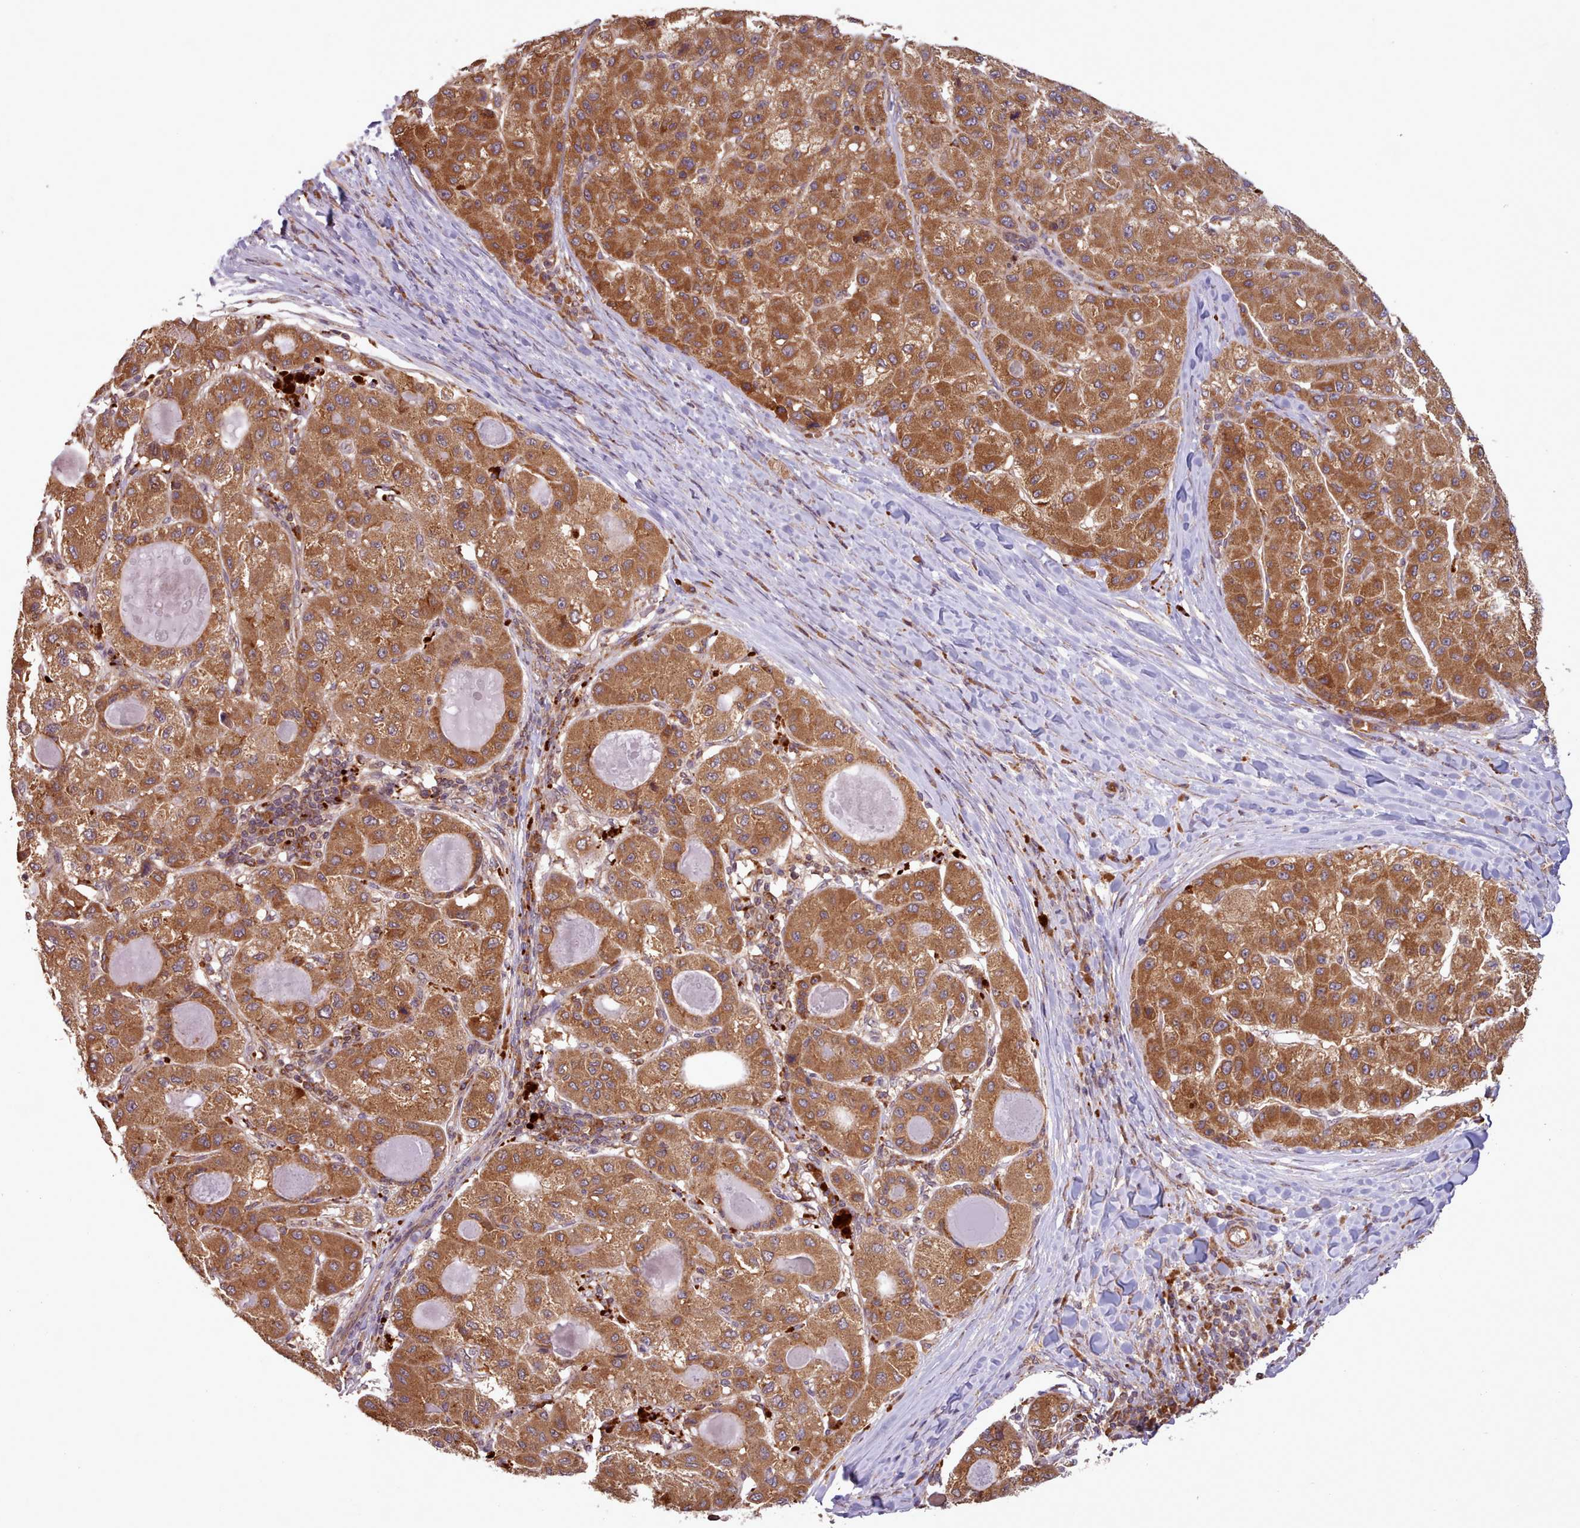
{"staining": {"intensity": "strong", "quantity": ">75%", "location": "cytoplasmic/membranous"}, "tissue": "liver cancer", "cell_type": "Tumor cells", "image_type": "cancer", "snomed": [{"axis": "morphology", "description": "Carcinoma, Hepatocellular, NOS"}, {"axis": "topography", "description": "Liver"}], "caption": "Immunohistochemistry (DAB) staining of human liver hepatocellular carcinoma displays strong cytoplasmic/membranous protein positivity in approximately >75% of tumor cells.", "gene": "CRYBG1", "patient": {"sex": "male", "age": 80}}